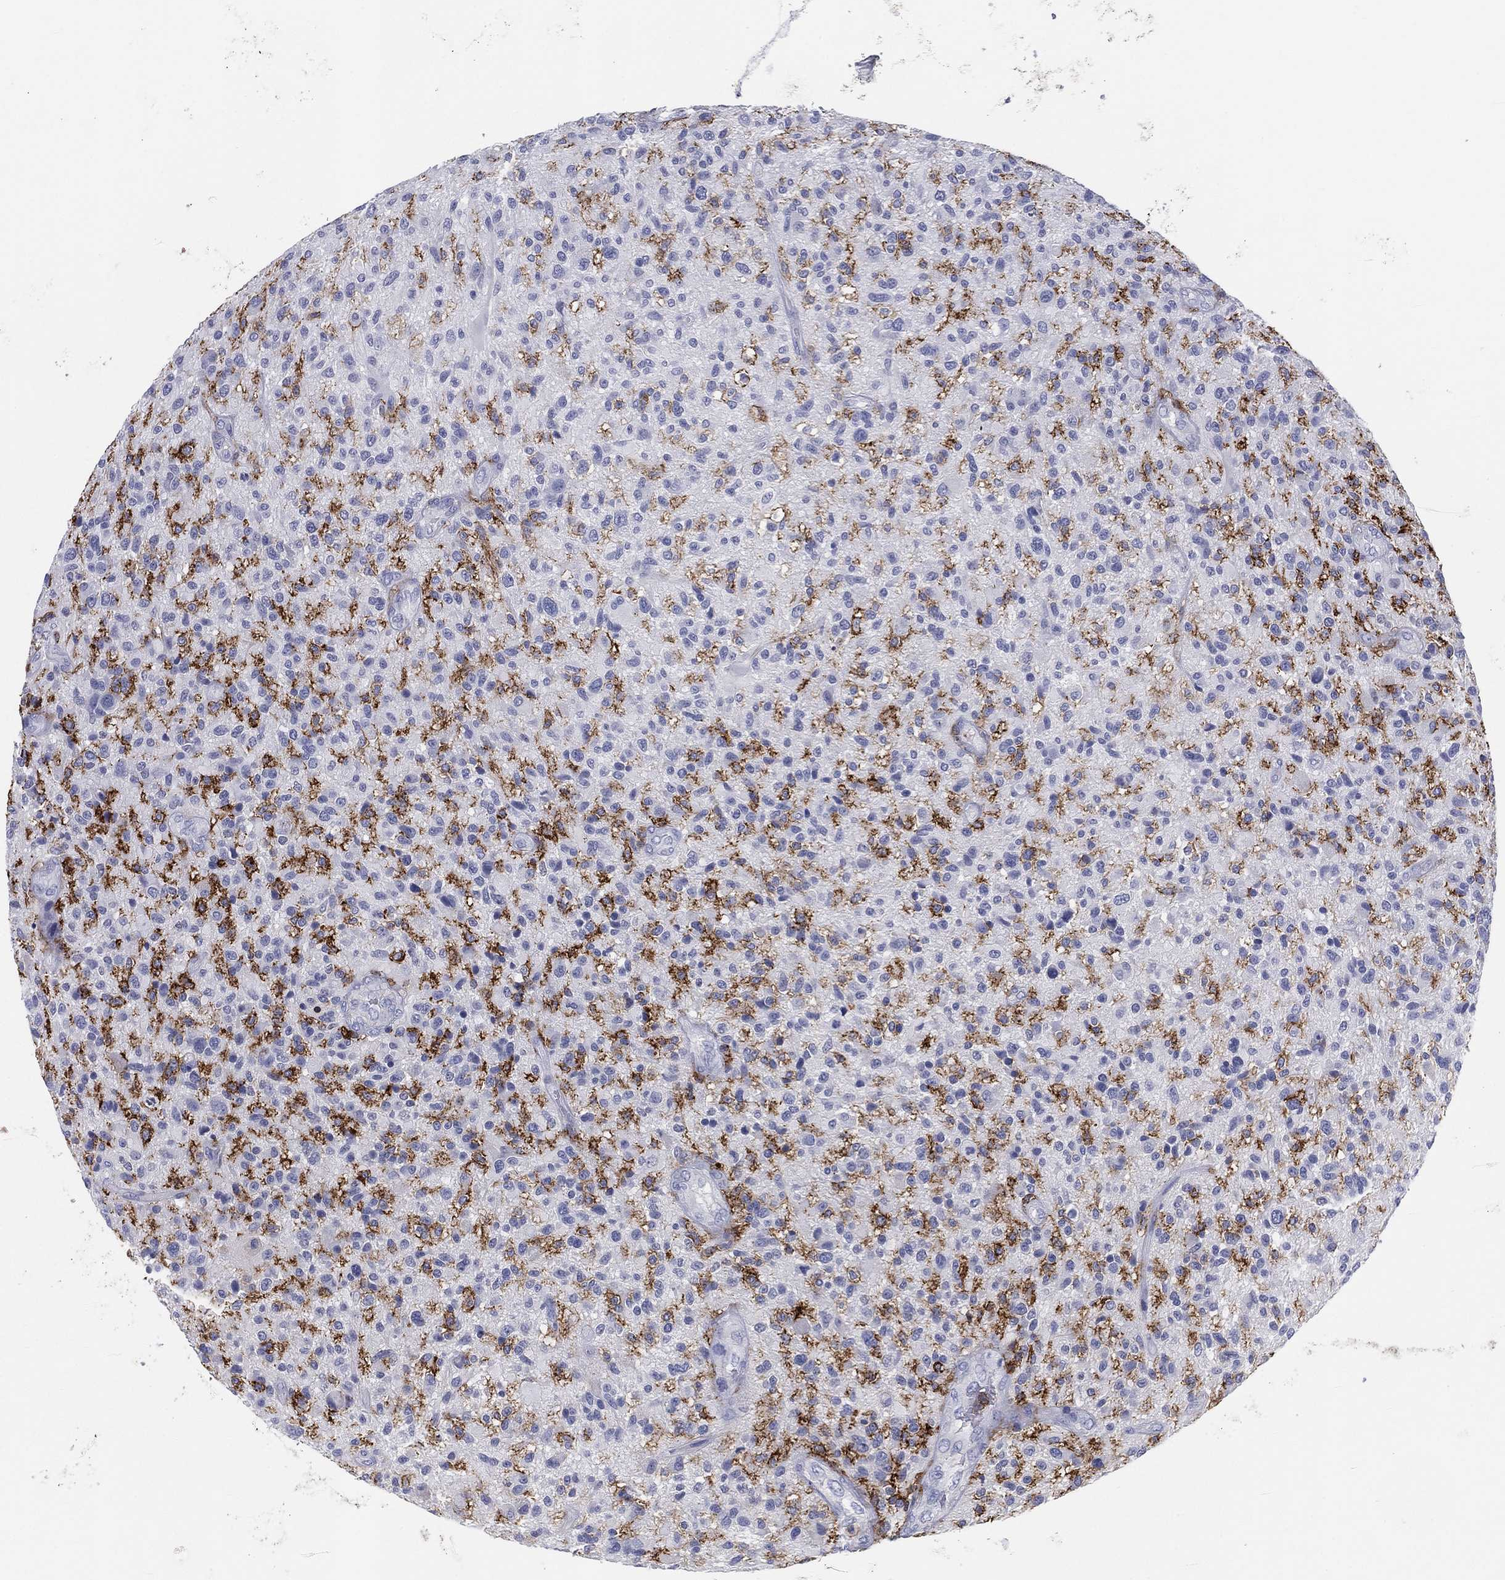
{"staining": {"intensity": "negative", "quantity": "none", "location": "none"}, "tissue": "glioma", "cell_type": "Tumor cells", "image_type": "cancer", "snomed": [{"axis": "morphology", "description": "Glioma, malignant, High grade"}, {"axis": "topography", "description": "Brain"}], "caption": "The immunohistochemistry (IHC) histopathology image has no significant staining in tumor cells of glioma tissue.", "gene": "SELPLG", "patient": {"sex": "male", "age": 47}}